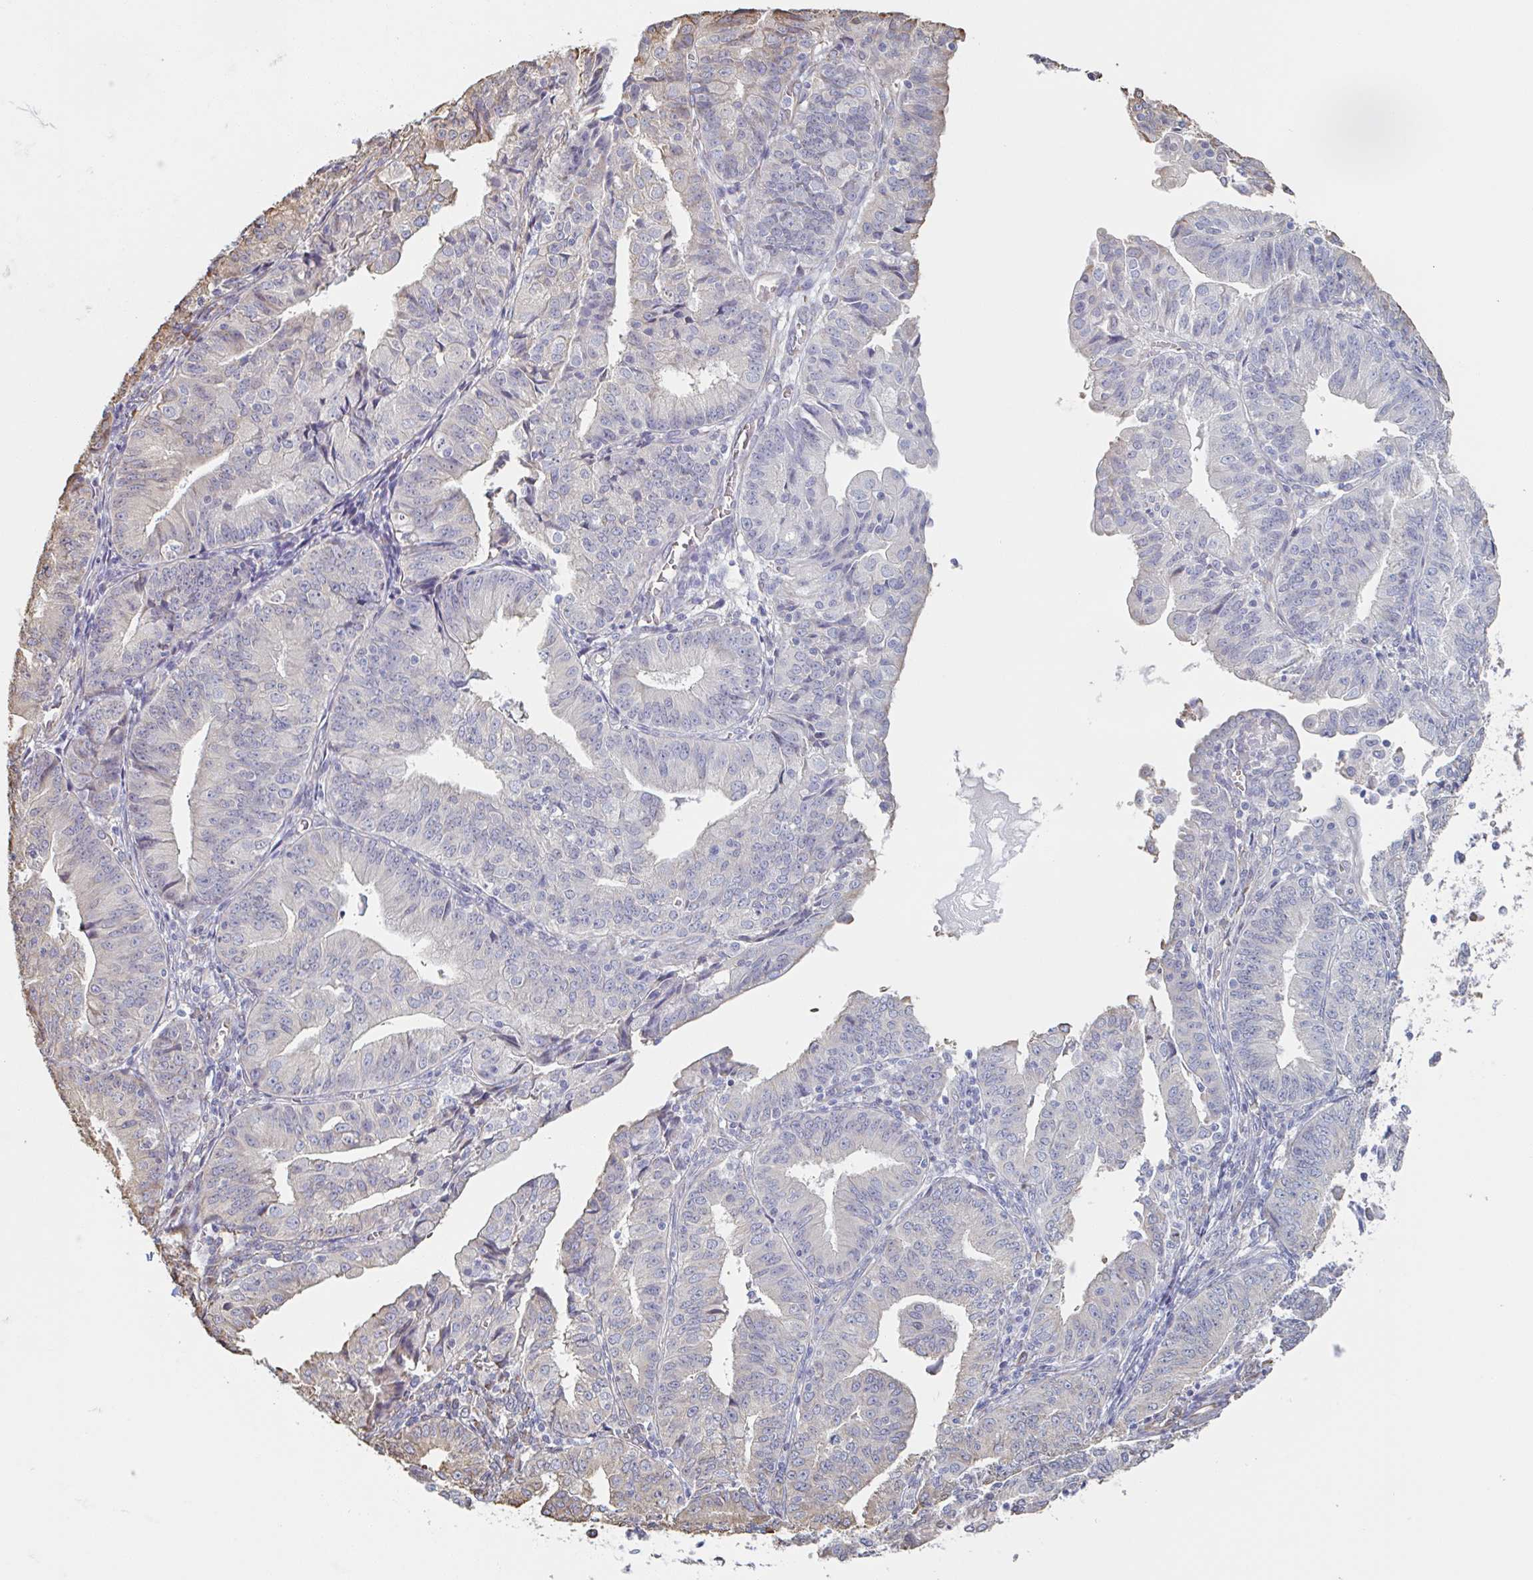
{"staining": {"intensity": "moderate", "quantity": "<25%", "location": "cytoplasmic/membranous"}, "tissue": "endometrial cancer", "cell_type": "Tumor cells", "image_type": "cancer", "snomed": [{"axis": "morphology", "description": "Adenocarcinoma, NOS"}, {"axis": "topography", "description": "Endometrium"}], "caption": "Protein staining demonstrates moderate cytoplasmic/membranous positivity in about <25% of tumor cells in endometrial adenocarcinoma. (brown staining indicates protein expression, while blue staining denotes nuclei).", "gene": "RAB5IF", "patient": {"sex": "female", "age": 56}}